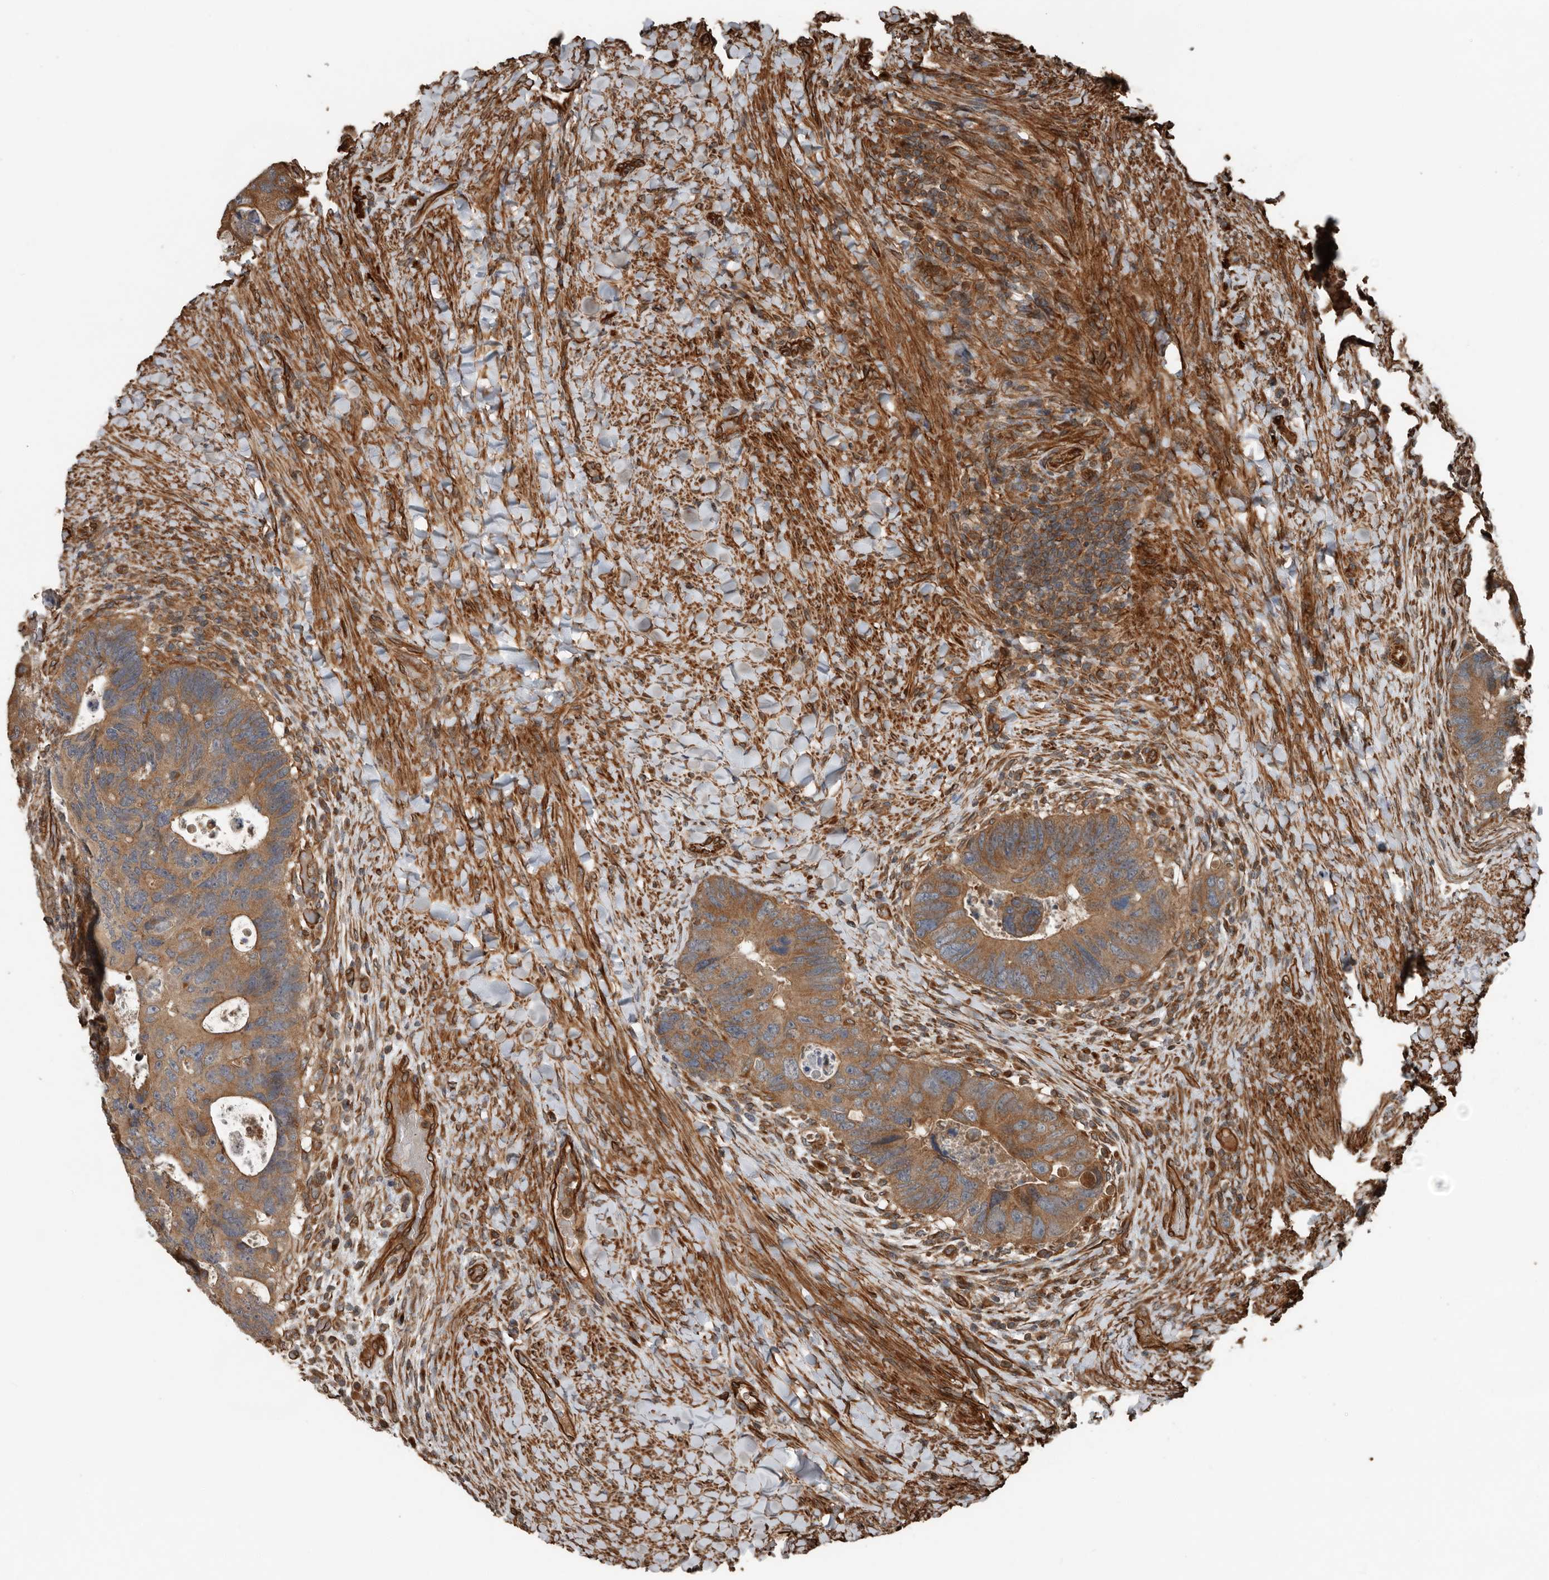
{"staining": {"intensity": "moderate", "quantity": ">75%", "location": "cytoplasmic/membranous"}, "tissue": "colorectal cancer", "cell_type": "Tumor cells", "image_type": "cancer", "snomed": [{"axis": "morphology", "description": "Adenocarcinoma, NOS"}, {"axis": "topography", "description": "Rectum"}], "caption": "This image shows IHC staining of human adenocarcinoma (colorectal), with medium moderate cytoplasmic/membranous staining in about >75% of tumor cells.", "gene": "YOD1", "patient": {"sex": "male", "age": 59}}